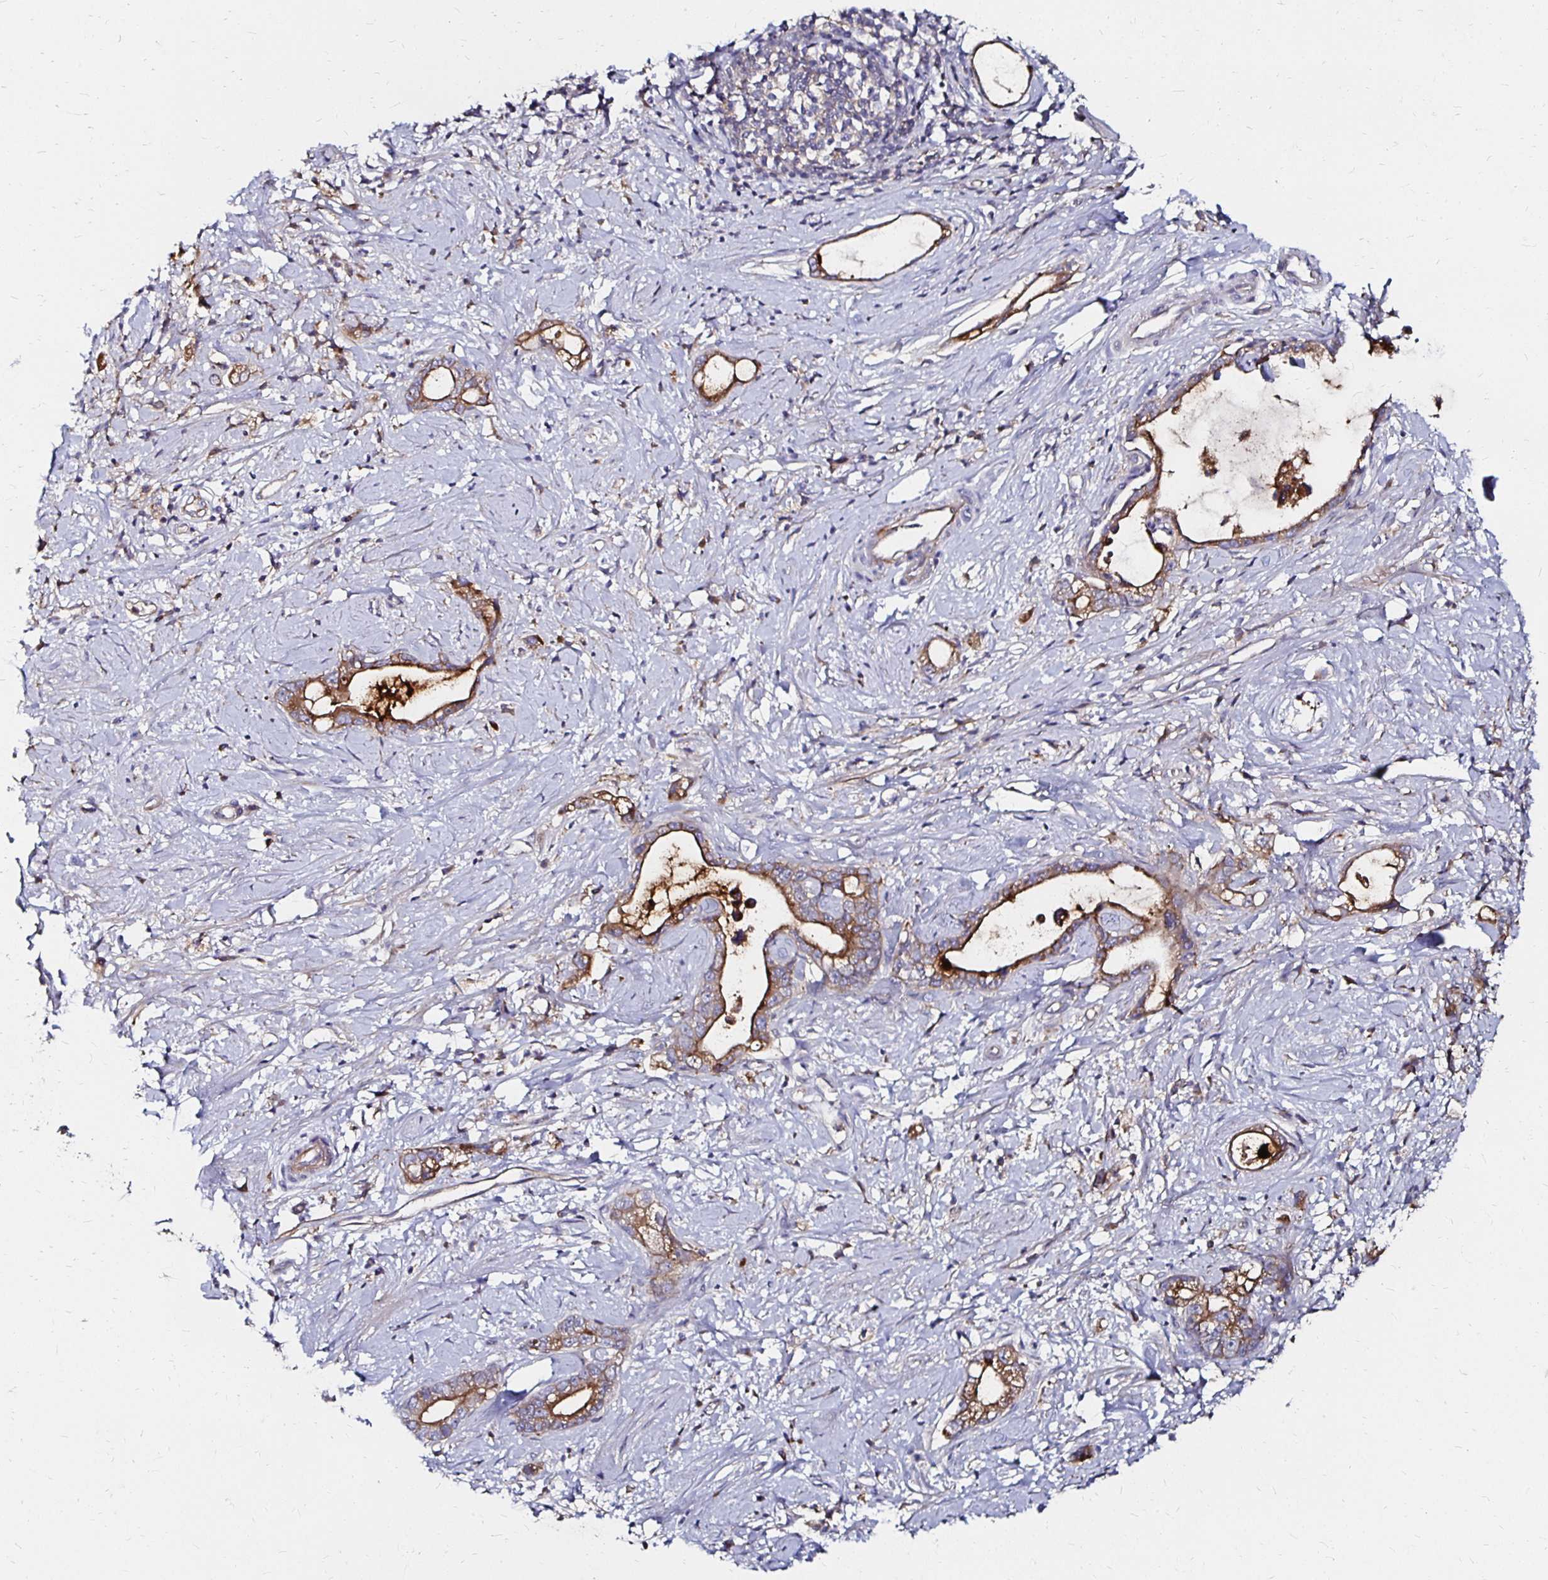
{"staining": {"intensity": "strong", "quantity": ">75%", "location": "cytoplasmic/membranous"}, "tissue": "stomach cancer", "cell_type": "Tumor cells", "image_type": "cancer", "snomed": [{"axis": "morphology", "description": "Adenocarcinoma, NOS"}, {"axis": "topography", "description": "Stomach"}], "caption": "DAB (3,3'-diaminobenzidine) immunohistochemical staining of human stomach adenocarcinoma demonstrates strong cytoplasmic/membranous protein positivity in about >75% of tumor cells. (Brightfield microscopy of DAB IHC at high magnification).", "gene": "NCSTN", "patient": {"sex": "male", "age": 55}}